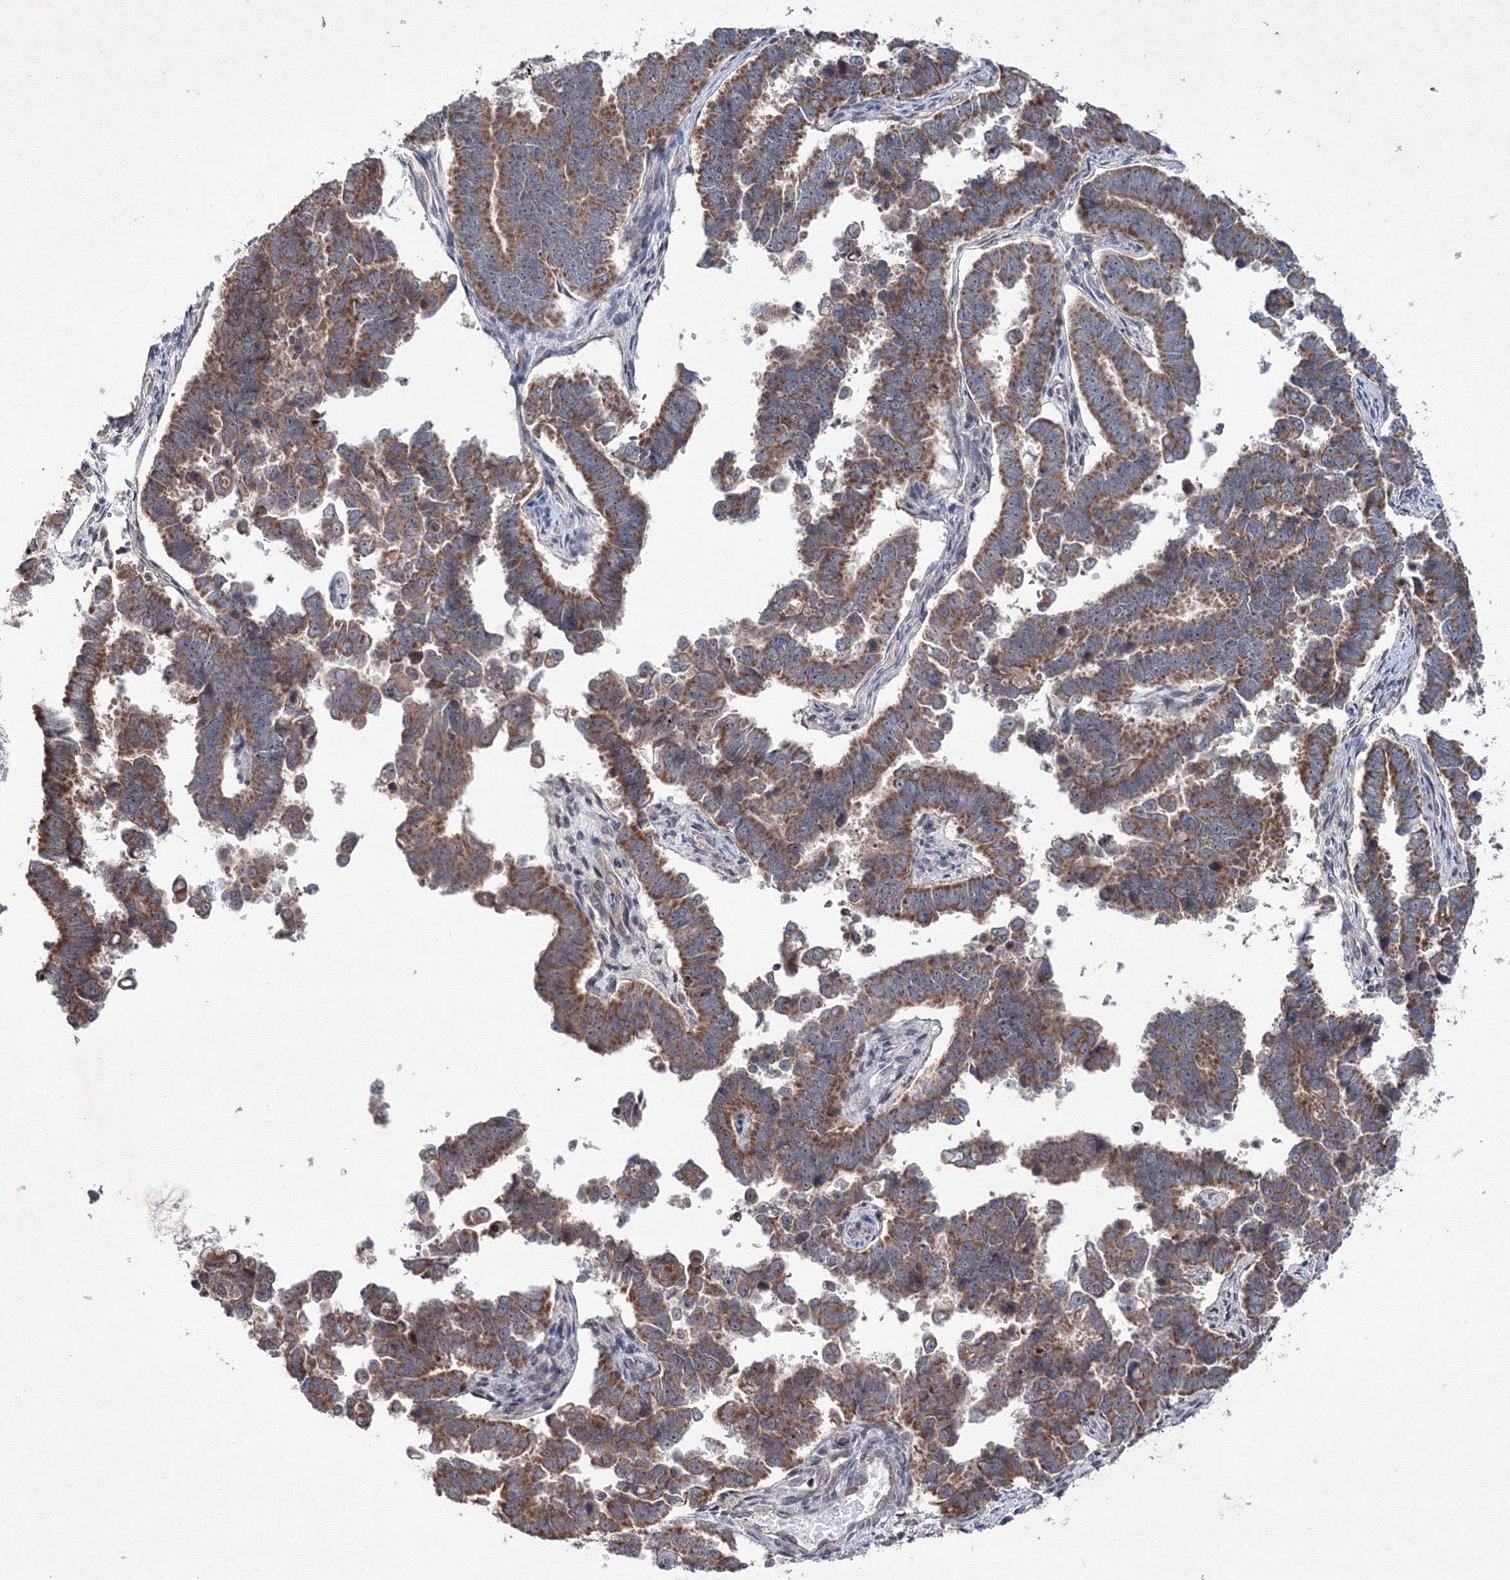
{"staining": {"intensity": "moderate", "quantity": ">75%", "location": "cytoplasmic/membranous"}, "tissue": "endometrial cancer", "cell_type": "Tumor cells", "image_type": "cancer", "snomed": [{"axis": "morphology", "description": "Adenocarcinoma, NOS"}, {"axis": "topography", "description": "Endometrium"}], "caption": "Moderate cytoplasmic/membranous positivity for a protein is present in about >75% of tumor cells of endometrial cancer using immunohistochemistry.", "gene": "MKRN2", "patient": {"sex": "female", "age": 75}}